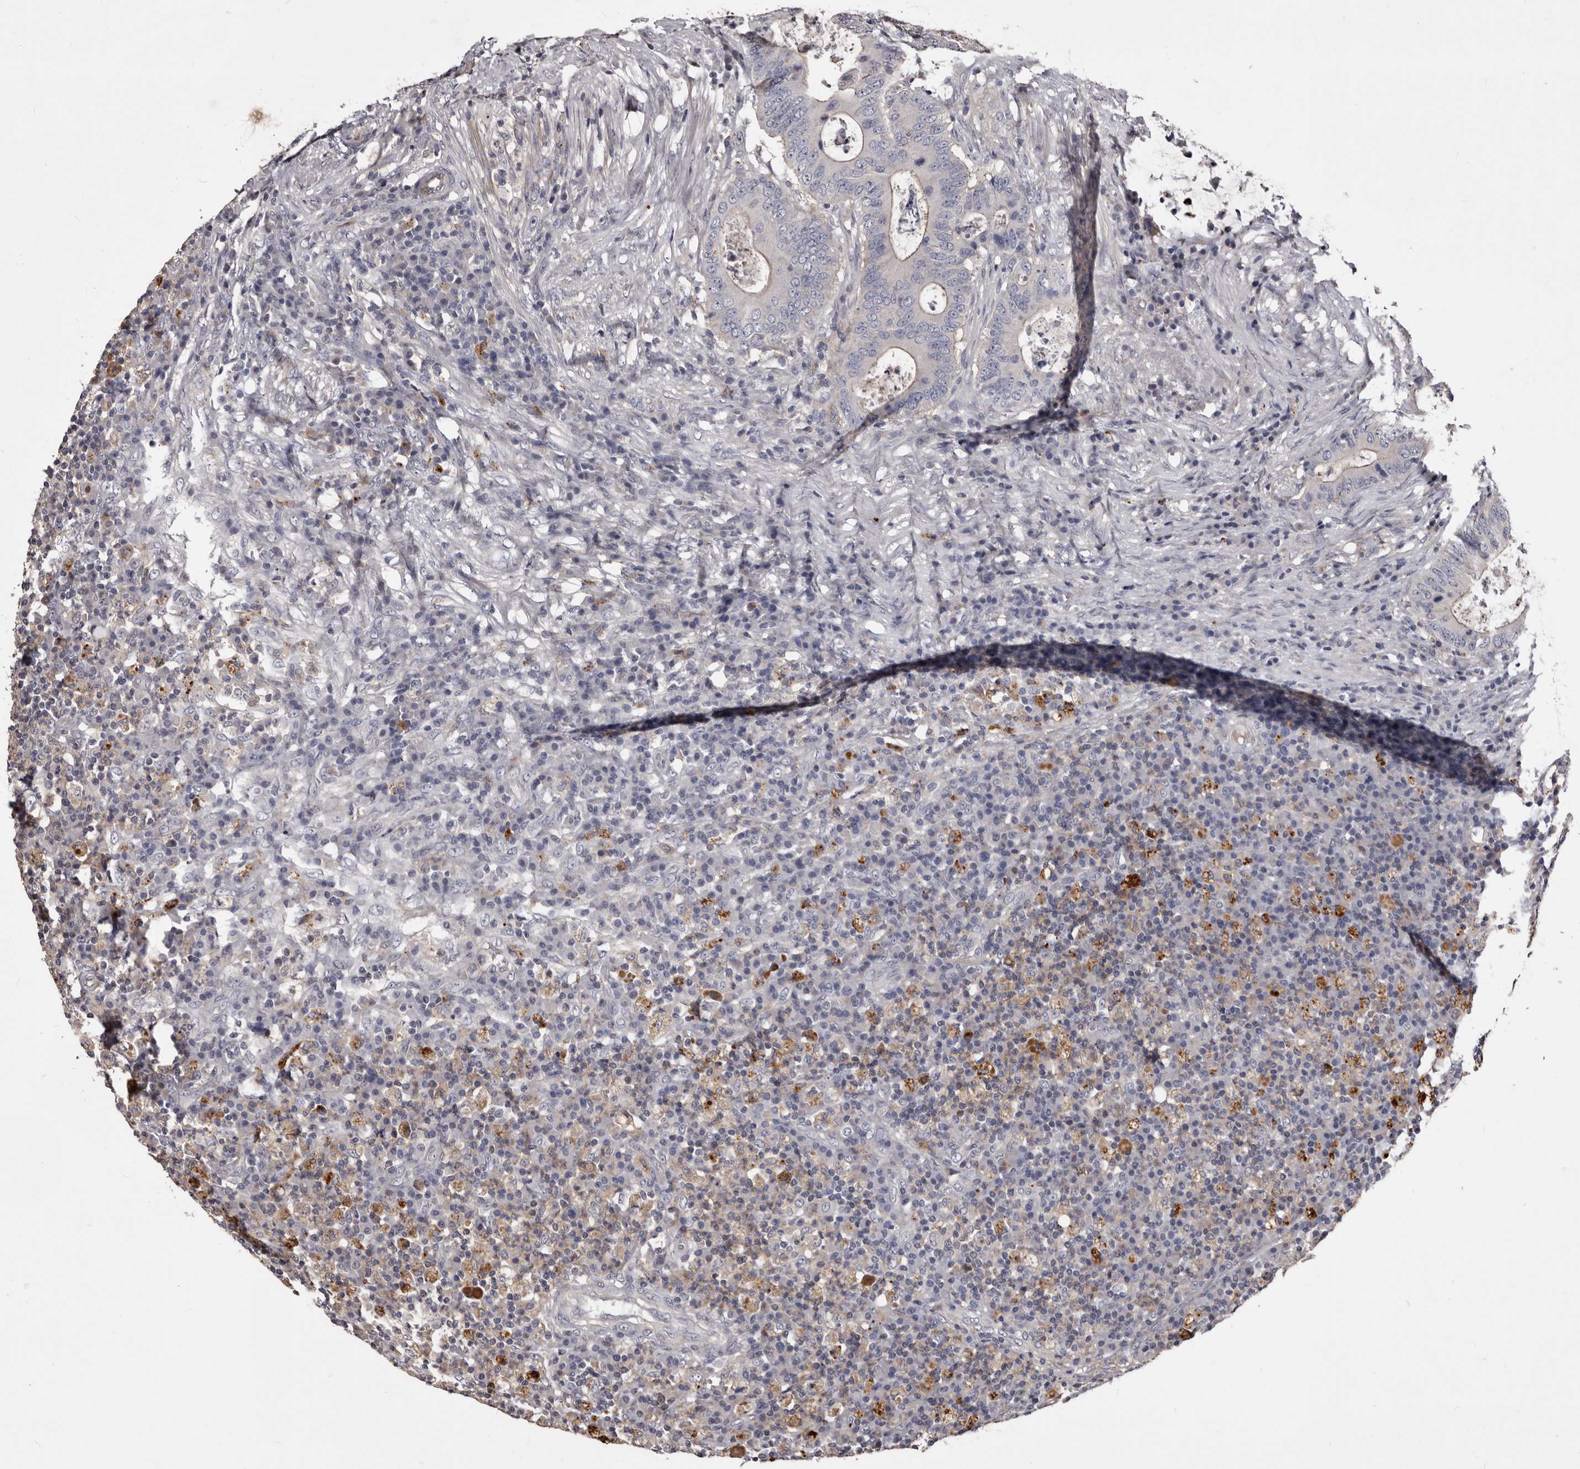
{"staining": {"intensity": "negative", "quantity": "none", "location": "none"}, "tissue": "colorectal cancer", "cell_type": "Tumor cells", "image_type": "cancer", "snomed": [{"axis": "morphology", "description": "Adenocarcinoma, NOS"}, {"axis": "topography", "description": "Colon"}], "caption": "DAB (3,3'-diaminobenzidine) immunohistochemical staining of colorectal adenocarcinoma shows no significant expression in tumor cells.", "gene": "SLC10A4", "patient": {"sex": "male", "age": 83}}